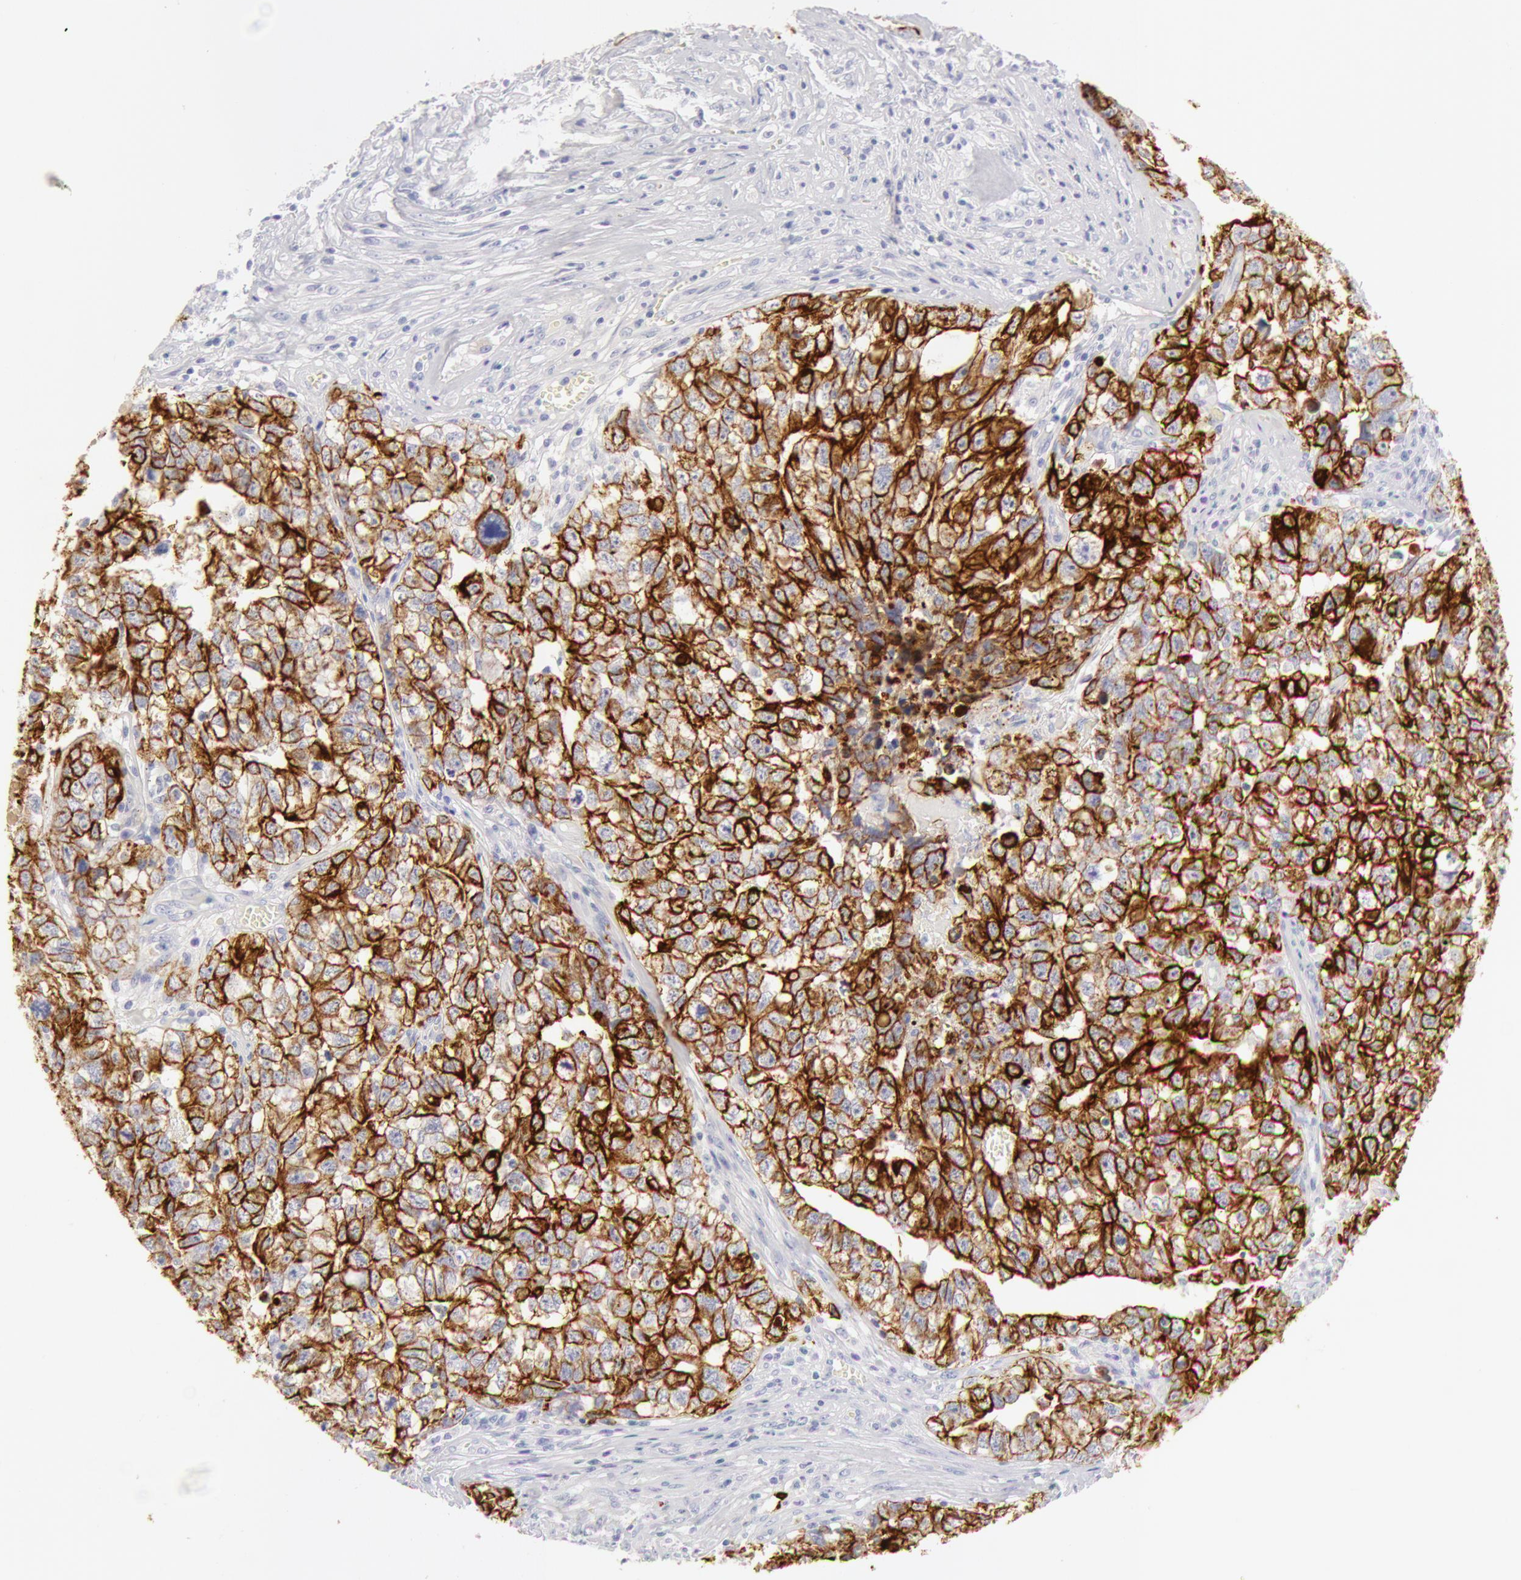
{"staining": {"intensity": "moderate", "quantity": ">75%", "location": "cytoplasmic/membranous"}, "tissue": "testis cancer", "cell_type": "Tumor cells", "image_type": "cancer", "snomed": [{"axis": "morphology", "description": "Carcinoma, Embryonal, NOS"}, {"axis": "topography", "description": "Testis"}], "caption": "Immunohistochemical staining of testis embryonal carcinoma reveals moderate cytoplasmic/membranous protein staining in about >75% of tumor cells. The staining is performed using DAB (3,3'-diaminobenzidine) brown chromogen to label protein expression. The nuclei are counter-stained blue using hematoxylin.", "gene": "KRT8", "patient": {"sex": "male", "age": 31}}